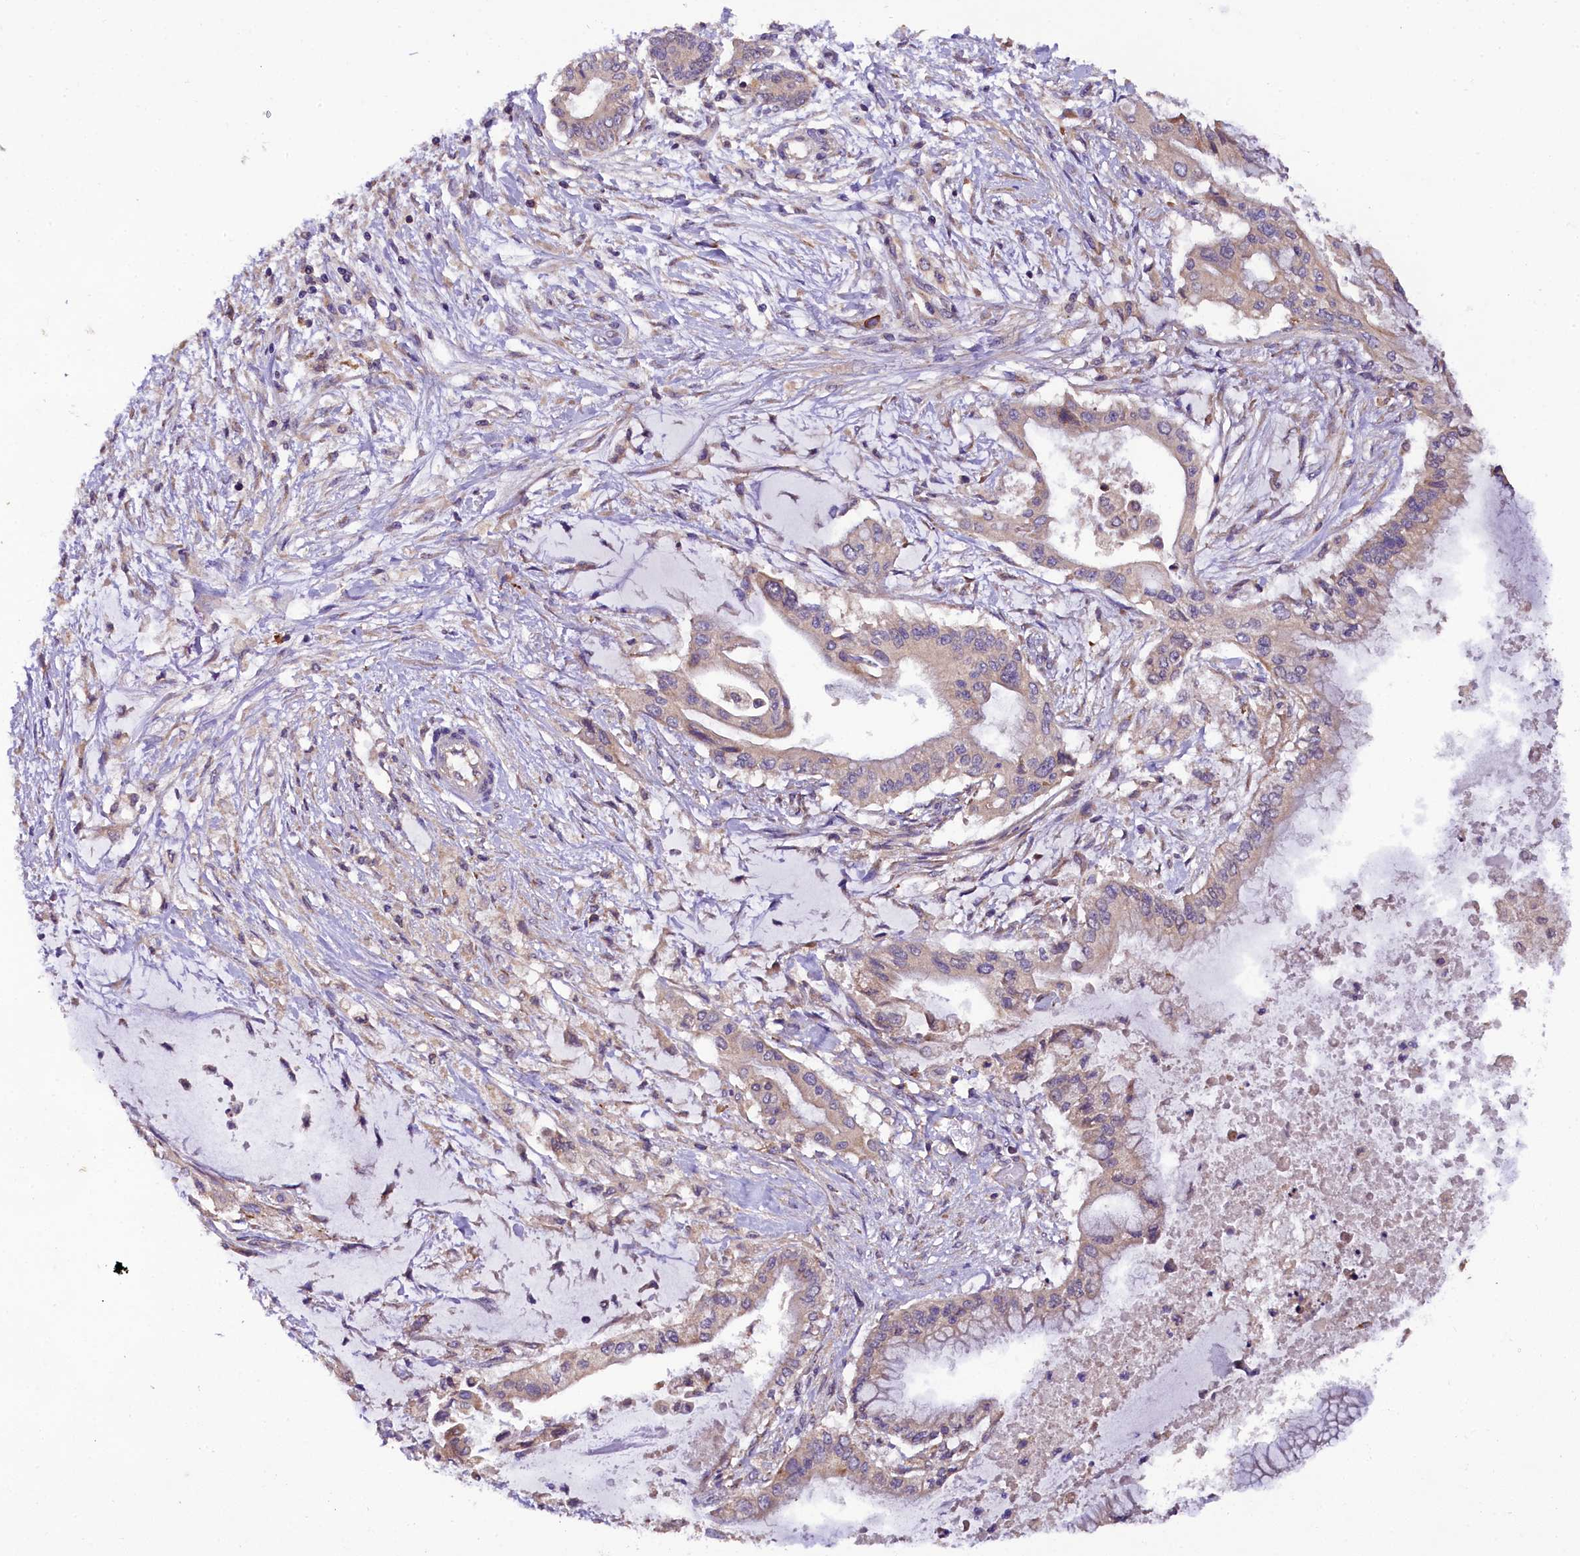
{"staining": {"intensity": "weak", "quantity": ">75%", "location": "cytoplasmic/membranous"}, "tissue": "pancreatic cancer", "cell_type": "Tumor cells", "image_type": "cancer", "snomed": [{"axis": "morphology", "description": "Adenocarcinoma, NOS"}, {"axis": "topography", "description": "Pancreas"}], "caption": "Immunohistochemistry (IHC) (DAB) staining of pancreatic cancer shows weak cytoplasmic/membranous protein staining in about >75% of tumor cells. Nuclei are stained in blue.", "gene": "ENKD1", "patient": {"sex": "male", "age": 46}}